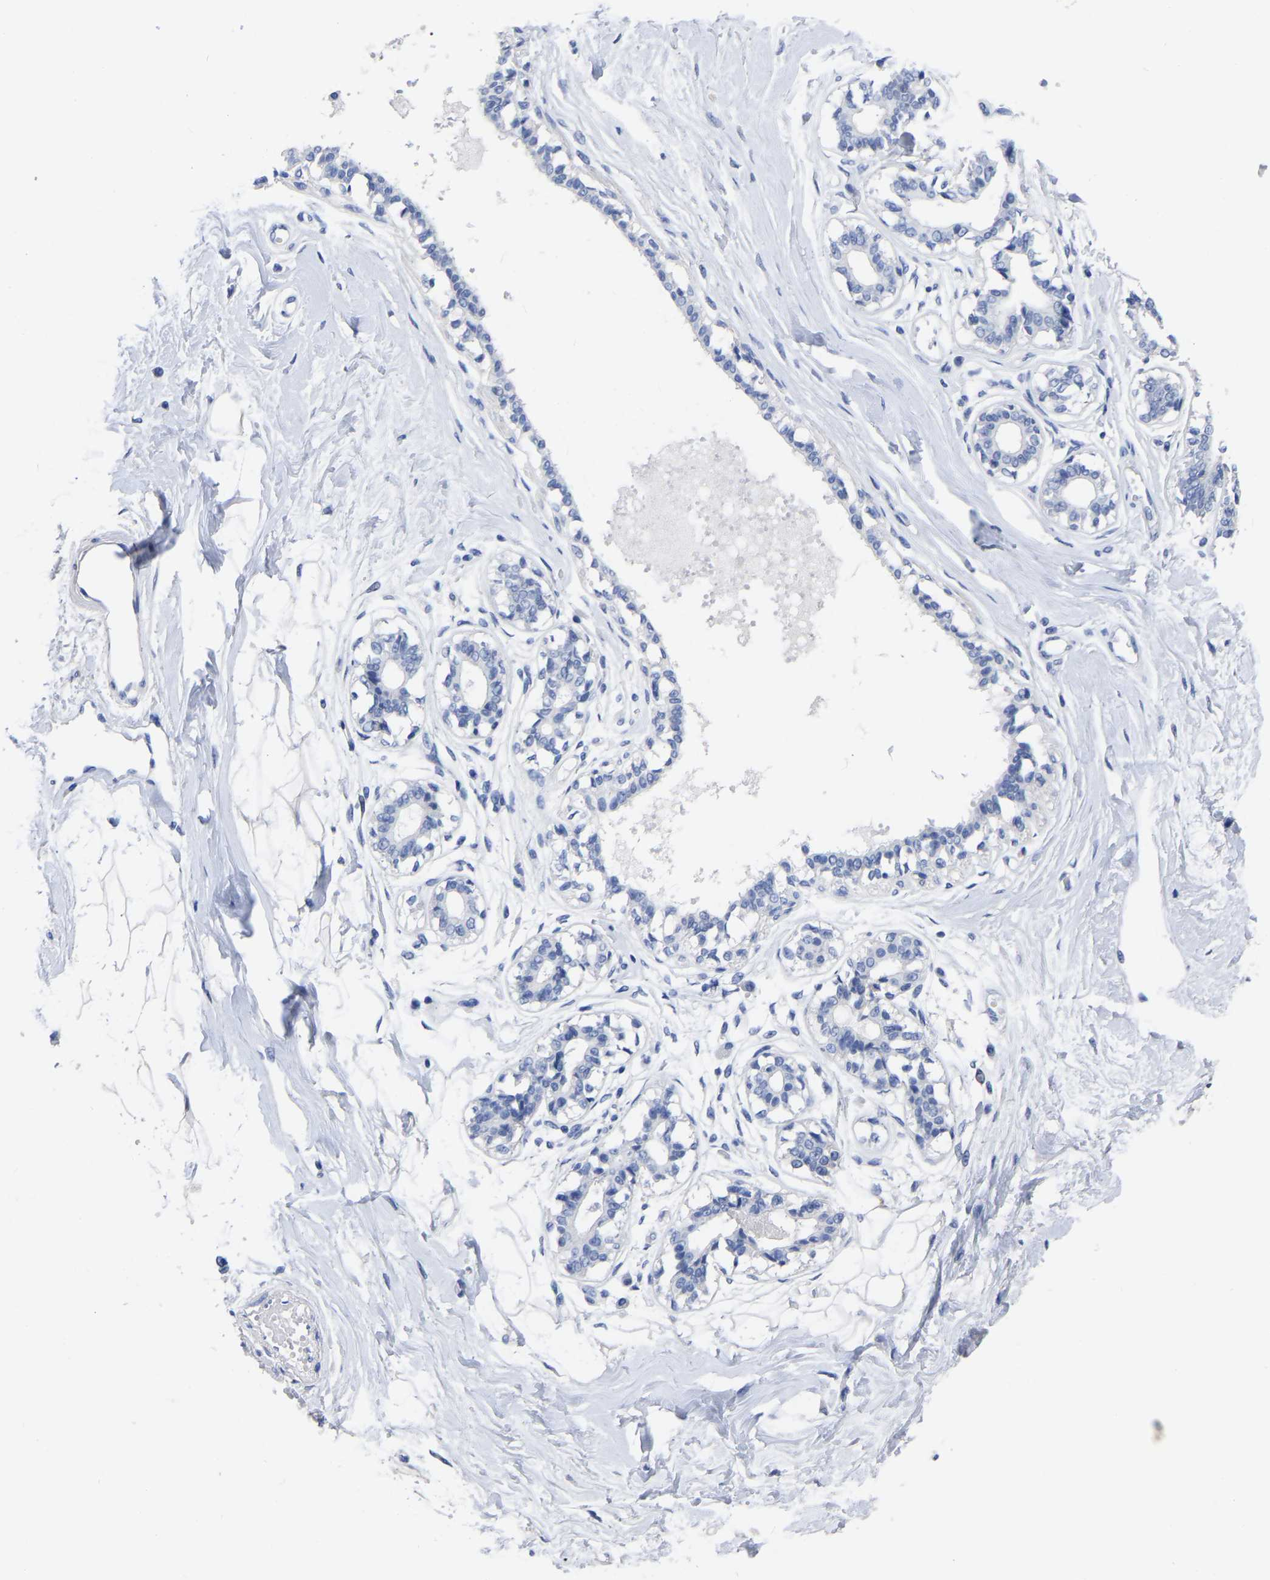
{"staining": {"intensity": "negative", "quantity": "none", "location": "none"}, "tissue": "breast", "cell_type": "Adipocytes", "image_type": "normal", "snomed": [{"axis": "morphology", "description": "Normal tissue, NOS"}, {"axis": "topography", "description": "Breast"}], "caption": "DAB immunohistochemical staining of normal breast exhibits no significant expression in adipocytes.", "gene": "ANXA13", "patient": {"sex": "female", "age": 45}}